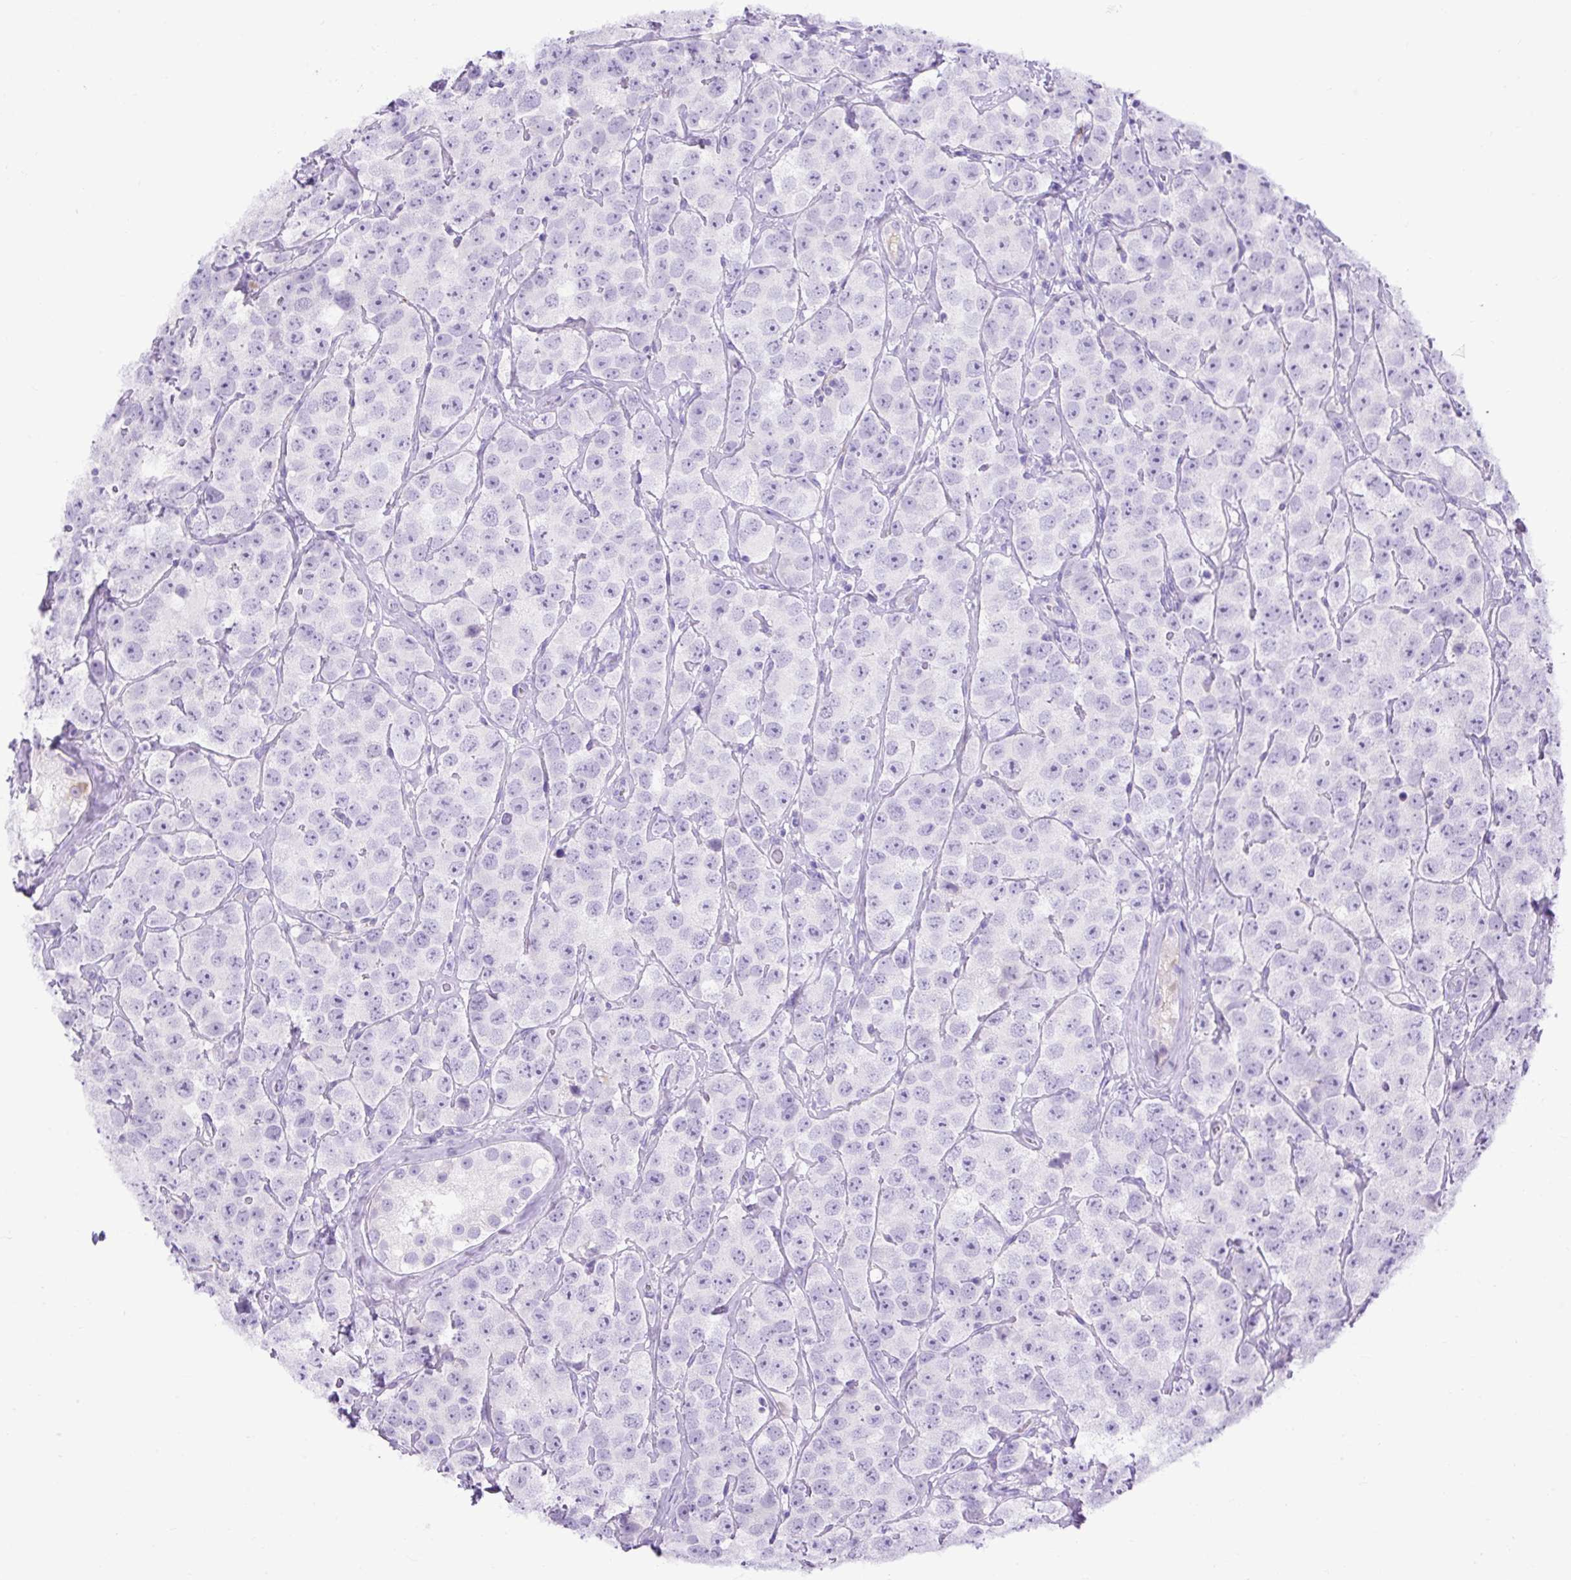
{"staining": {"intensity": "negative", "quantity": "none", "location": "none"}, "tissue": "testis cancer", "cell_type": "Tumor cells", "image_type": "cancer", "snomed": [{"axis": "morphology", "description": "Seminoma, NOS"}, {"axis": "topography", "description": "Testis"}], "caption": "Immunohistochemistry histopathology image of neoplastic tissue: human testis seminoma stained with DAB shows no significant protein staining in tumor cells.", "gene": "SPTBN5", "patient": {"sex": "male", "age": 28}}